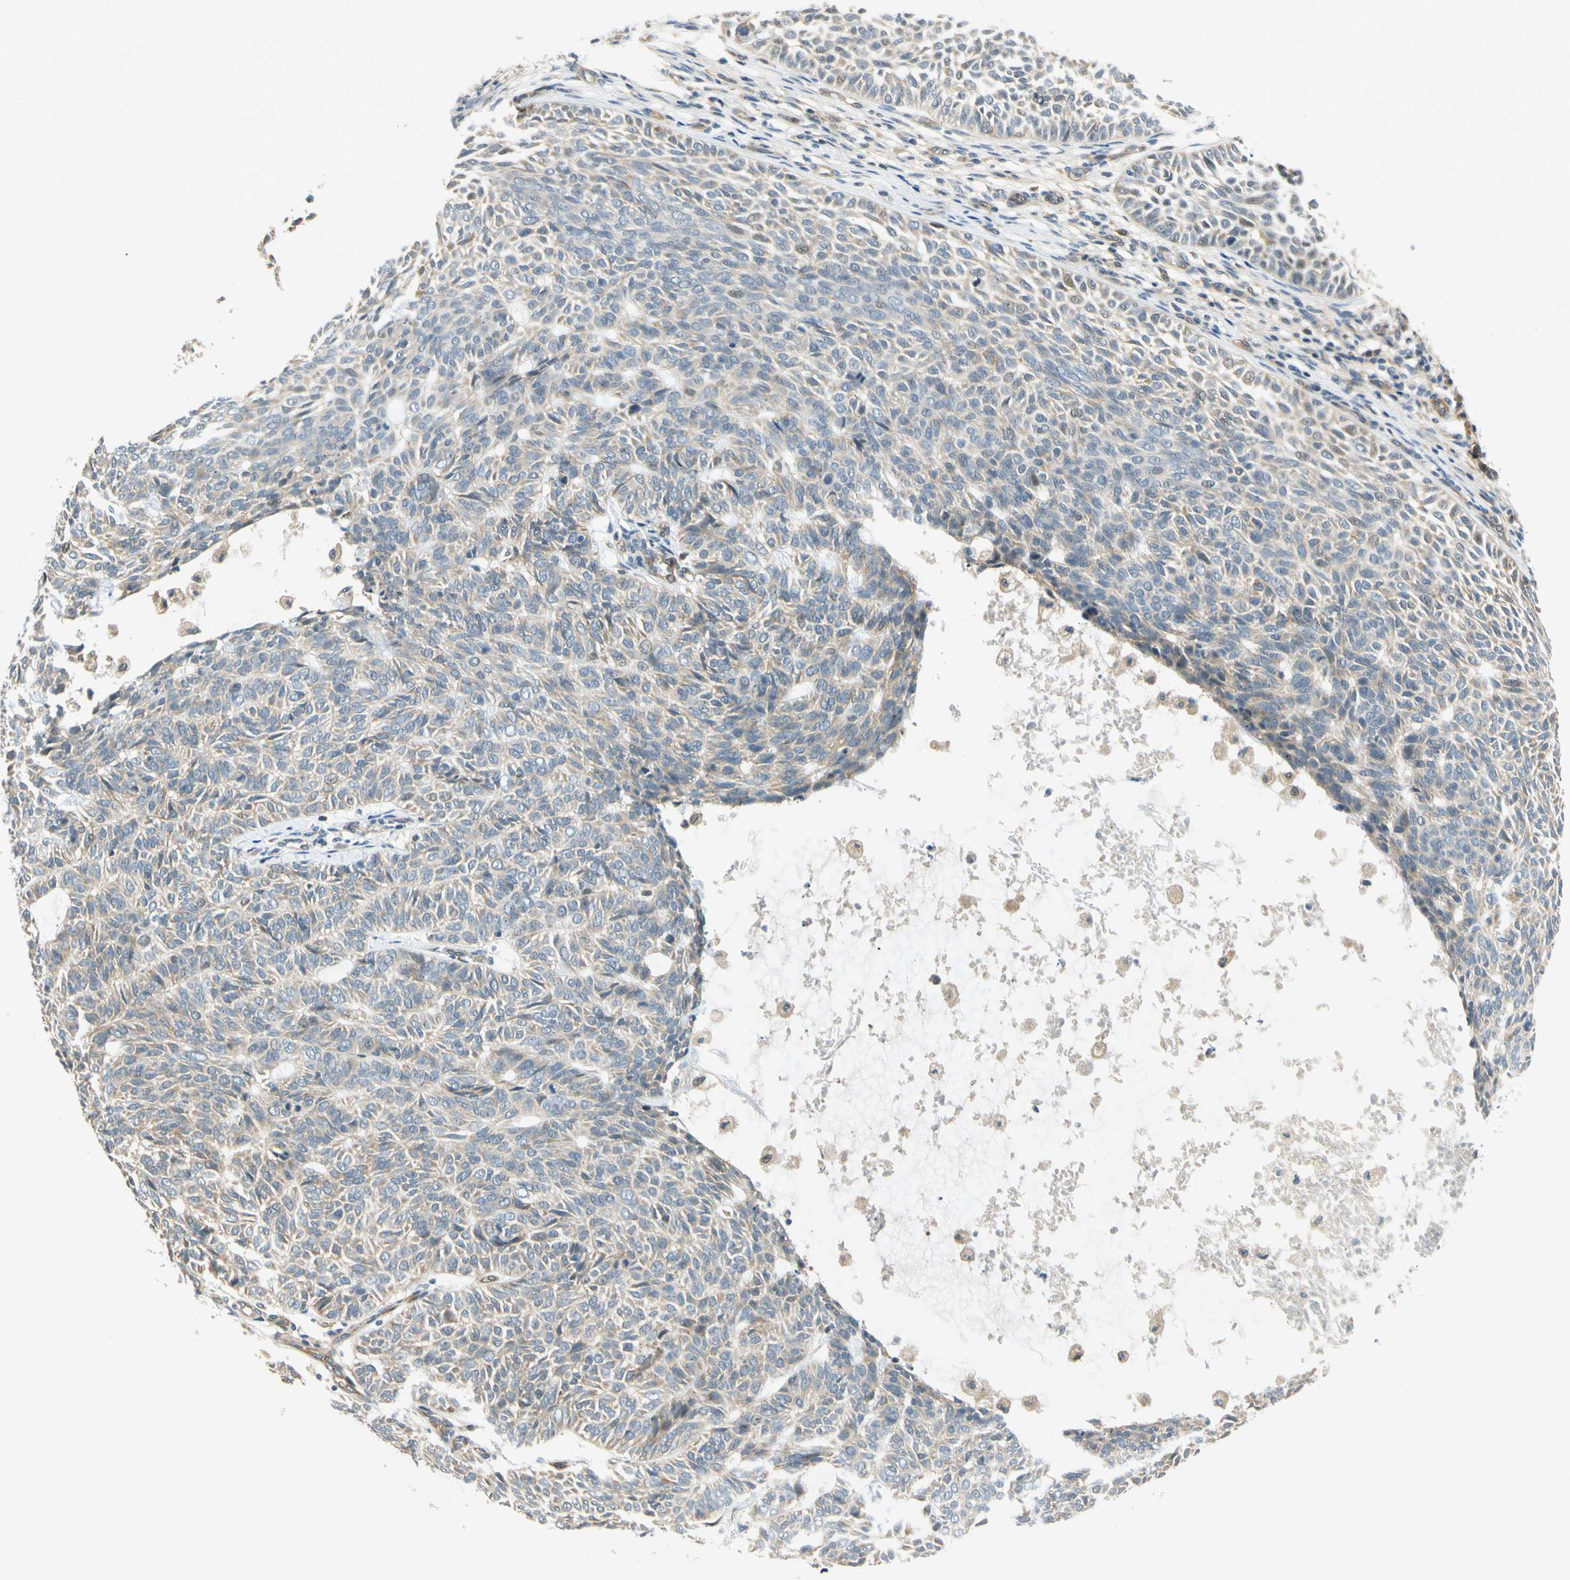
{"staining": {"intensity": "weak", "quantity": "<25%", "location": "cytoplasmic/membranous,nuclear"}, "tissue": "skin cancer", "cell_type": "Tumor cells", "image_type": "cancer", "snomed": [{"axis": "morphology", "description": "Basal cell carcinoma"}, {"axis": "topography", "description": "Skin"}], "caption": "This is an immunohistochemistry photomicrograph of human skin basal cell carcinoma. There is no expression in tumor cells.", "gene": "GATD1", "patient": {"sex": "male", "age": 87}}